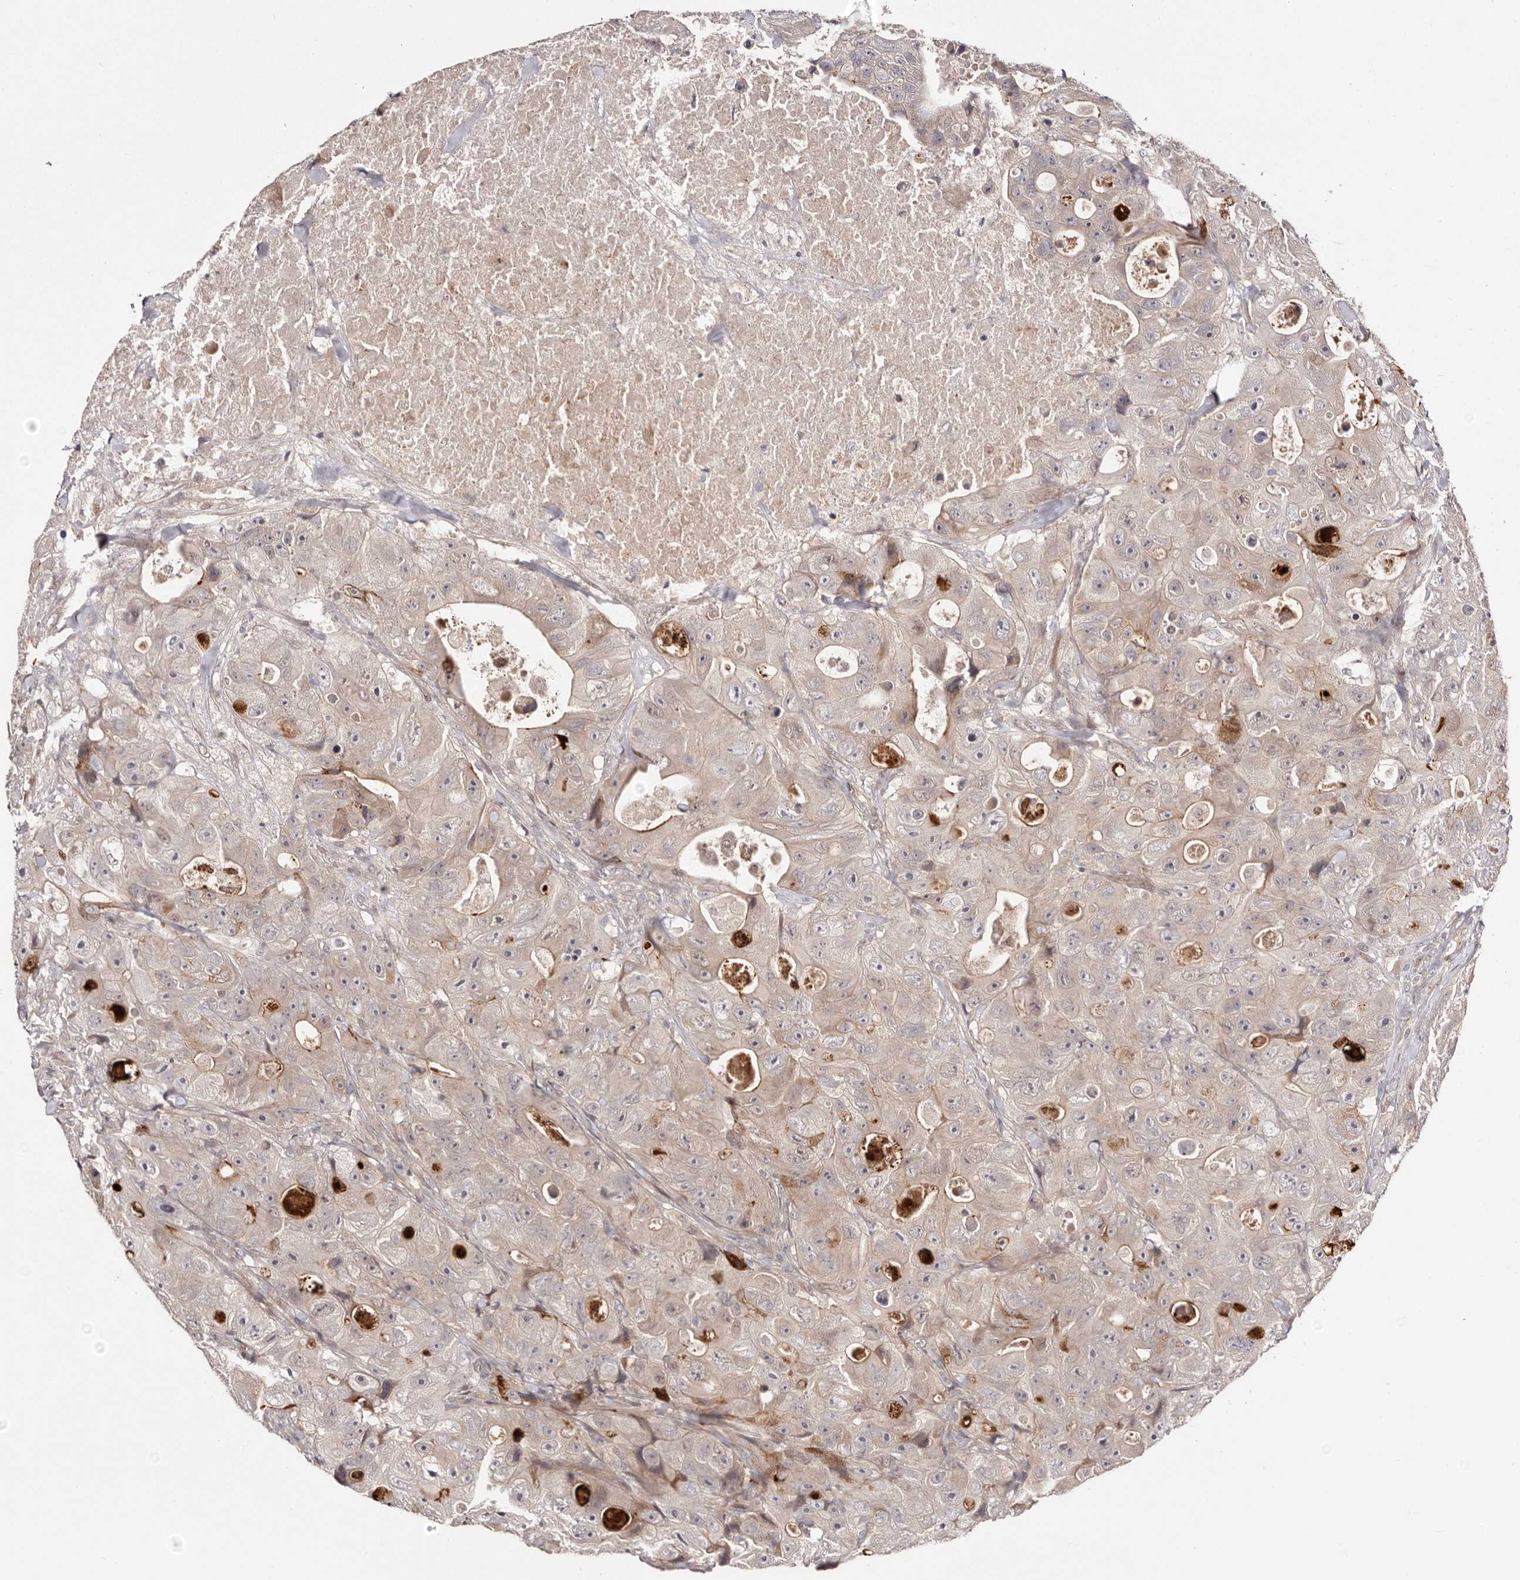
{"staining": {"intensity": "weak", "quantity": "<25%", "location": "cytoplasmic/membranous"}, "tissue": "colorectal cancer", "cell_type": "Tumor cells", "image_type": "cancer", "snomed": [{"axis": "morphology", "description": "Adenocarcinoma, NOS"}, {"axis": "topography", "description": "Colon"}], "caption": "DAB immunohistochemical staining of human colorectal adenocarcinoma shows no significant staining in tumor cells.", "gene": "EGR3", "patient": {"sex": "female", "age": 46}}